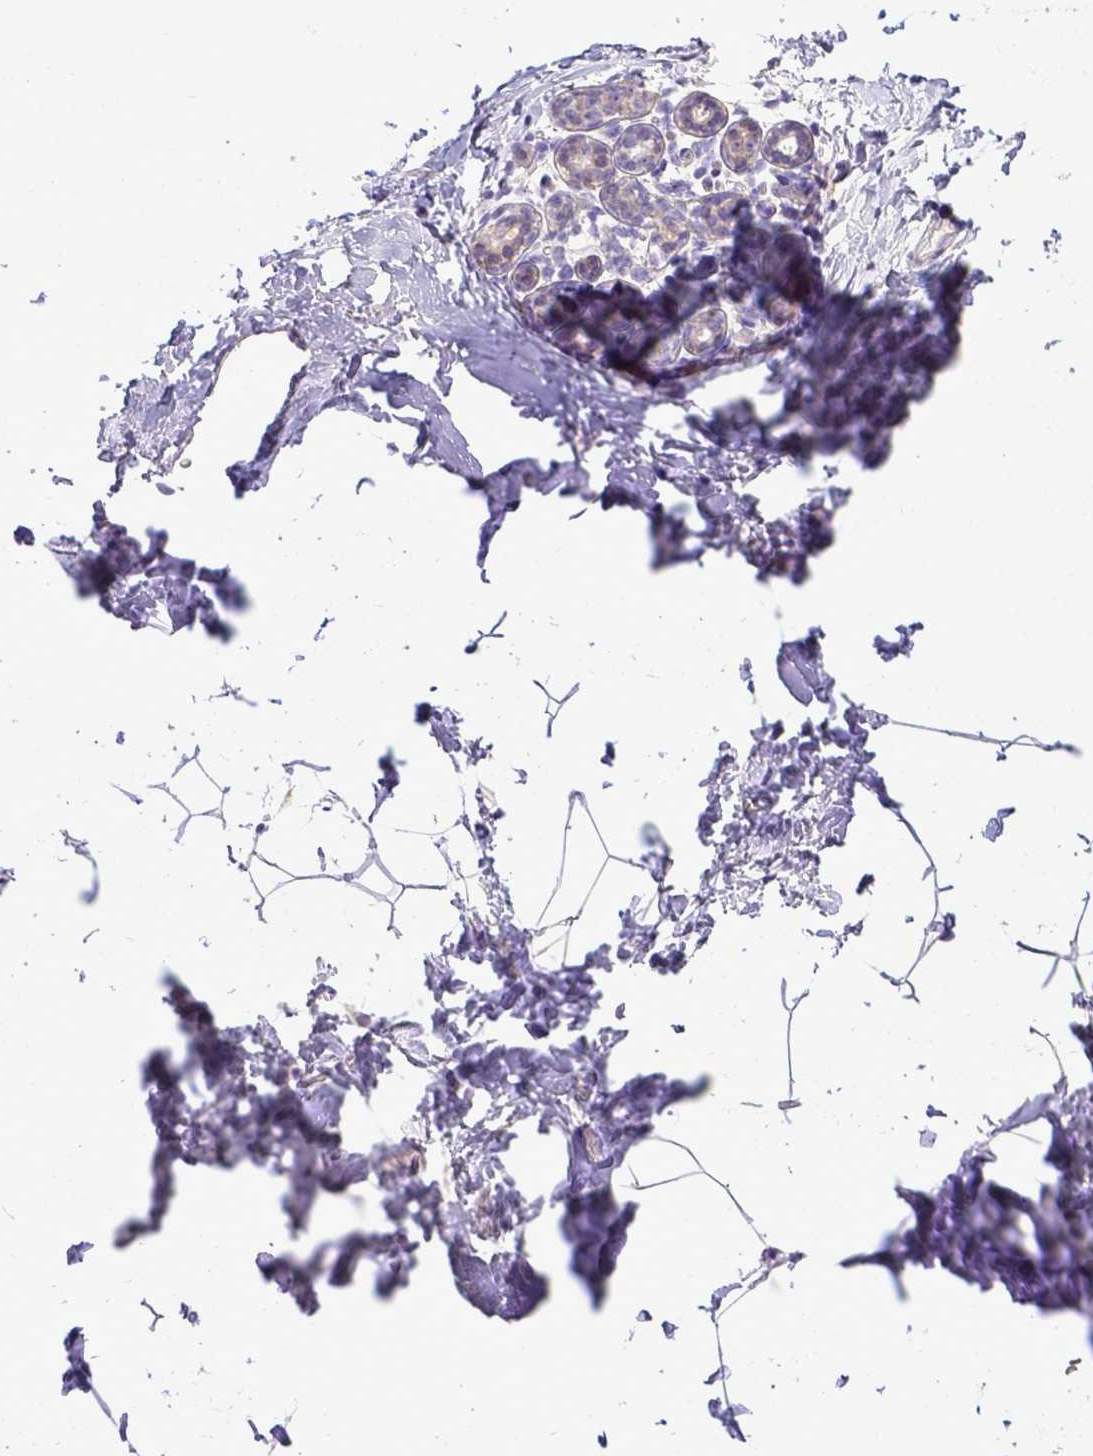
{"staining": {"intensity": "negative", "quantity": "none", "location": "none"}, "tissue": "breast", "cell_type": "Adipocytes", "image_type": "normal", "snomed": [{"axis": "morphology", "description": "Normal tissue, NOS"}, {"axis": "topography", "description": "Breast"}], "caption": "Protein analysis of benign breast displays no significant staining in adipocytes.", "gene": "BTN1A1", "patient": {"sex": "female", "age": 32}}